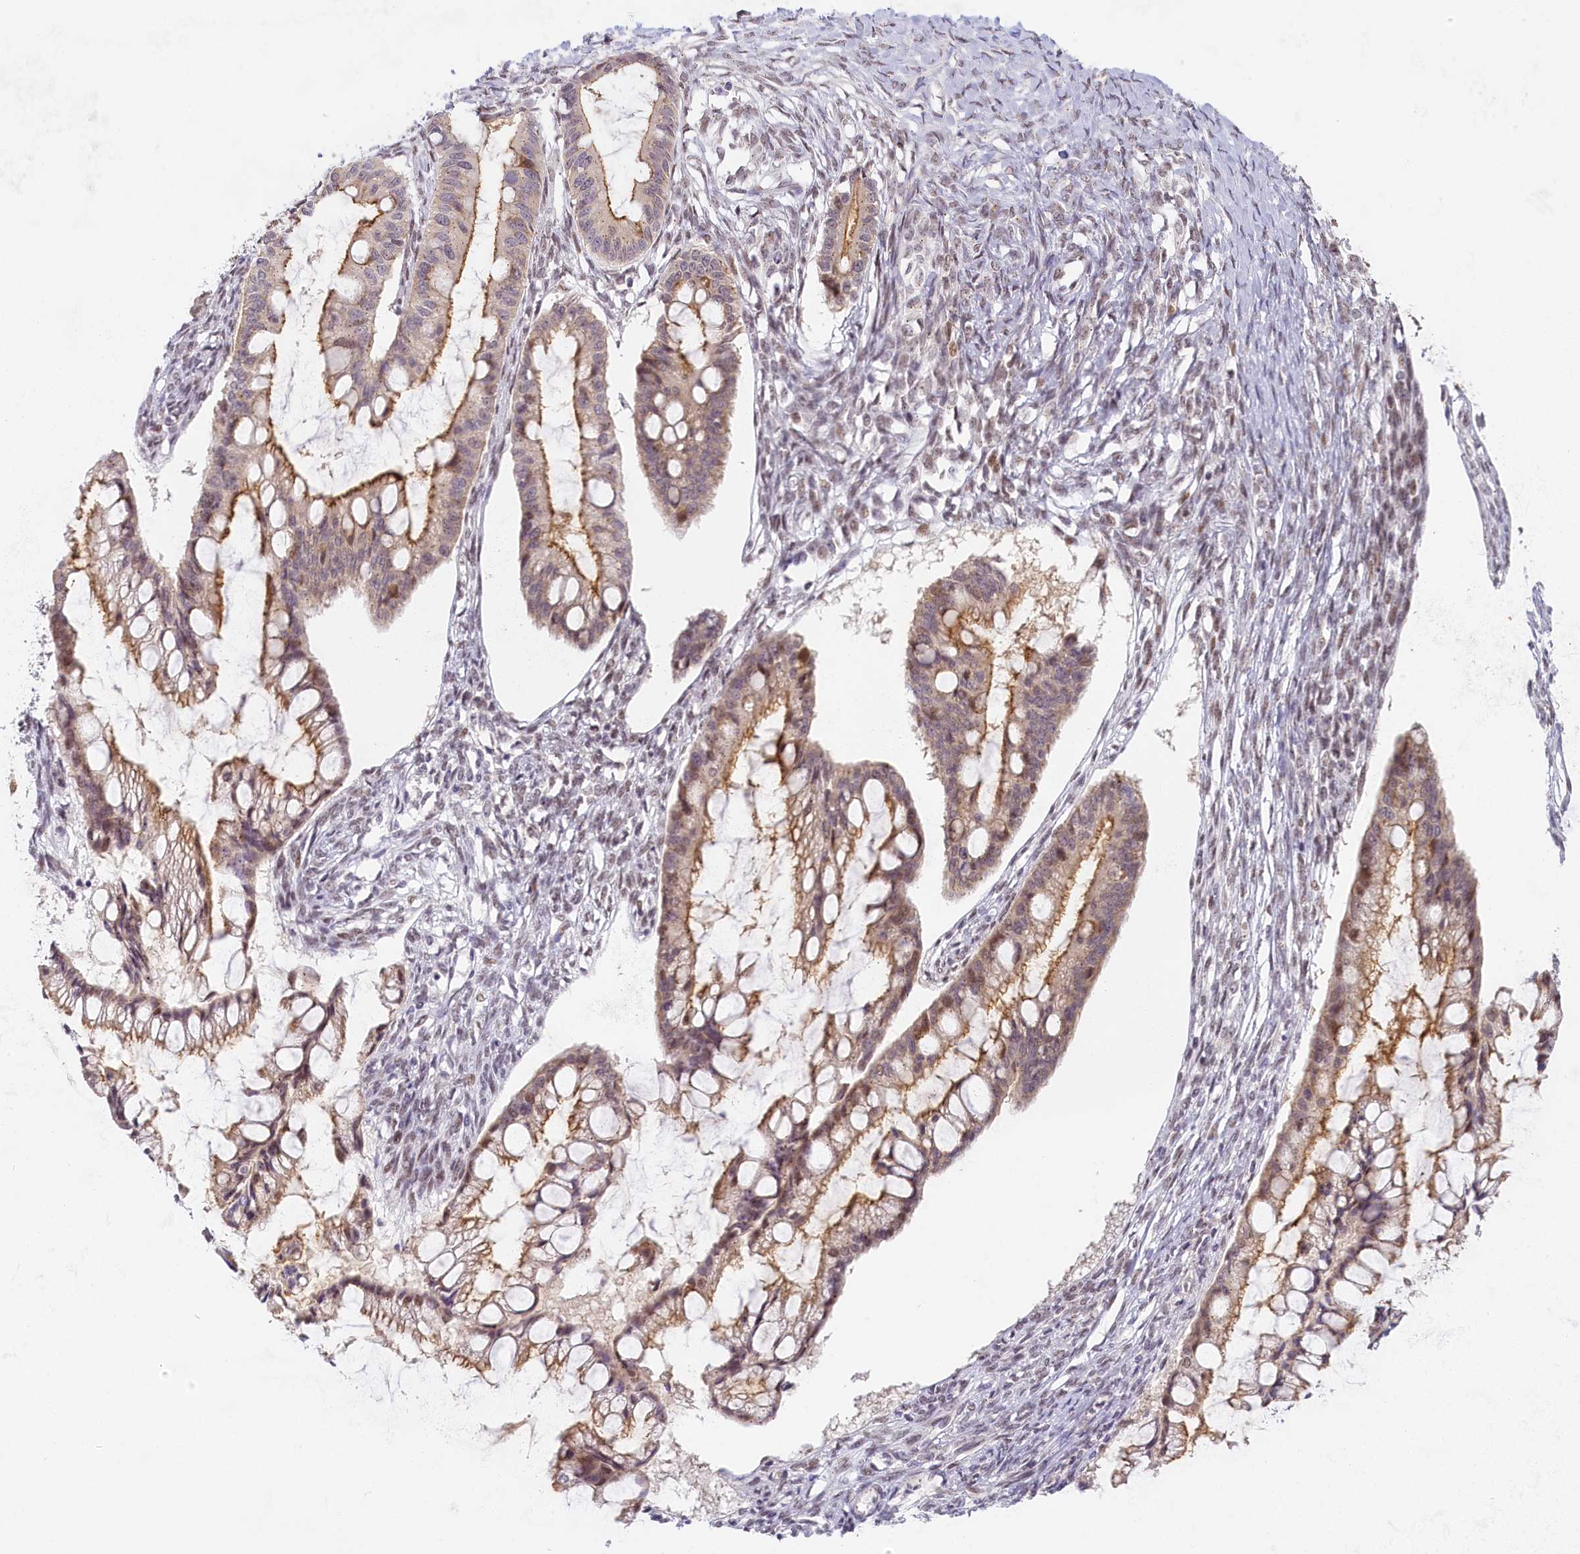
{"staining": {"intensity": "moderate", "quantity": ">75%", "location": "cytoplasmic/membranous,nuclear"}, "tissue": "ovarian cancer", "cell_type": "Tumor cells", "image_type": "cancer", "snomed": [{"axis": "morphology", "description": "Cystadenocarcinoma, mucinous, NOS"}, {"axis": "topography", "description": "Ovary"}], "caption": "About >75% of tumor cells in human ovarian cancer (mucinous cystadenocarcinoma) reveal moderate cytoplasmic/membranous and nuclear protein expression as visualized by brown immunohistochemical staining.", "gene": "SEC31B", "patient": {"sex": "female", "age": 73}}